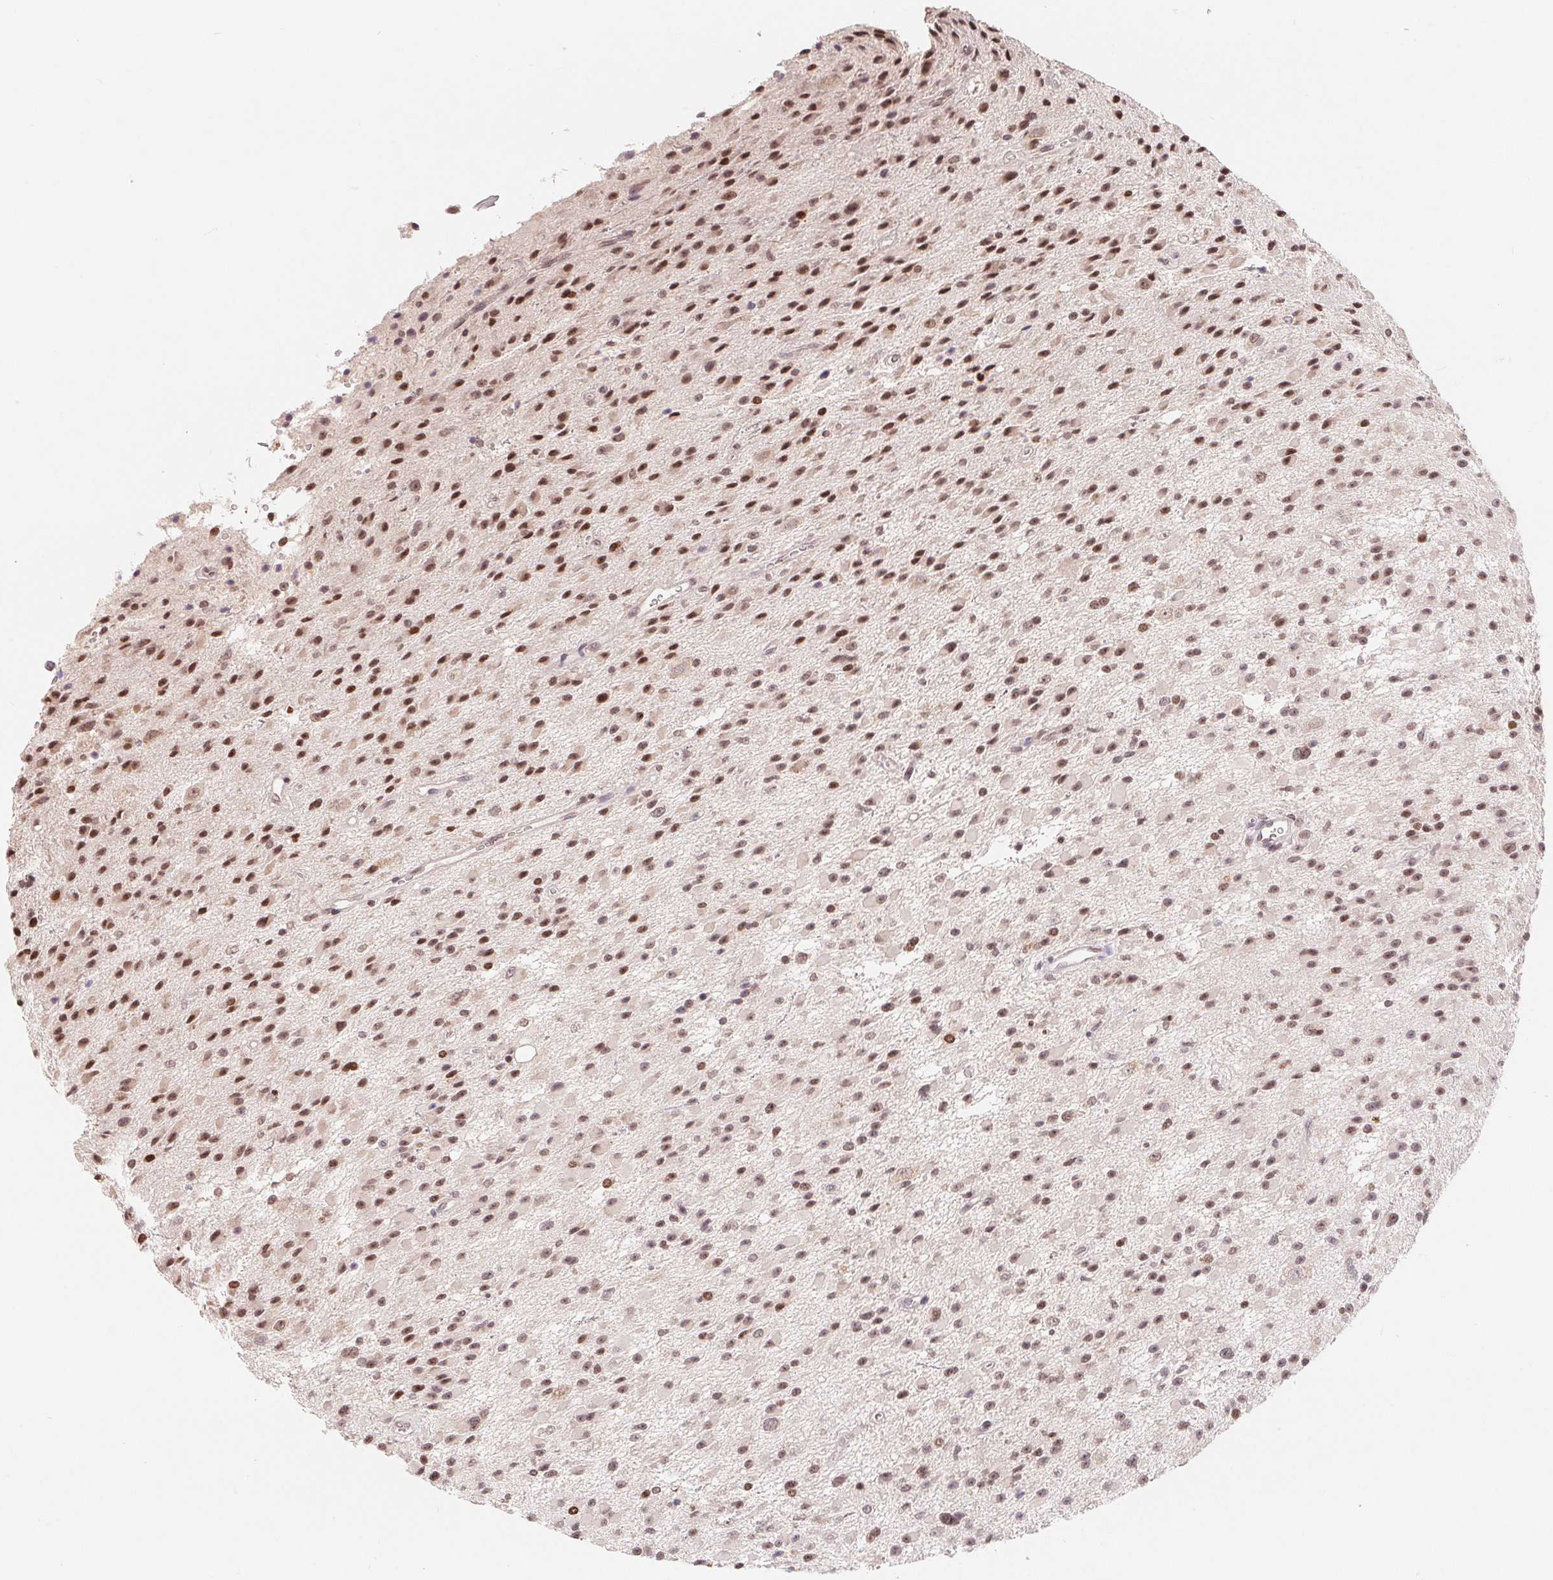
{"staining": {"intensity": "strong", "quantity": "25%-75%", "location": "nuclear"}, "tissue": "glioma", "cell_type": "Tumor cells", "image_type": "cancer", "snomed": [{"axis": "morphology", "description": "Glioma, malignant, High grade"}, {"axis": "topography", "description": "Brain"}], "caption": "Immunohistochemistry micrograph of neoplastic tissue: human glioma stained using IHC reveals high levels of strong protein expression localized specifically in the nuclear of tumor cells, appearing as a nuclear brown color.", "gene": "HMGN3", "patient": {"sex": "male", "age": 29}}